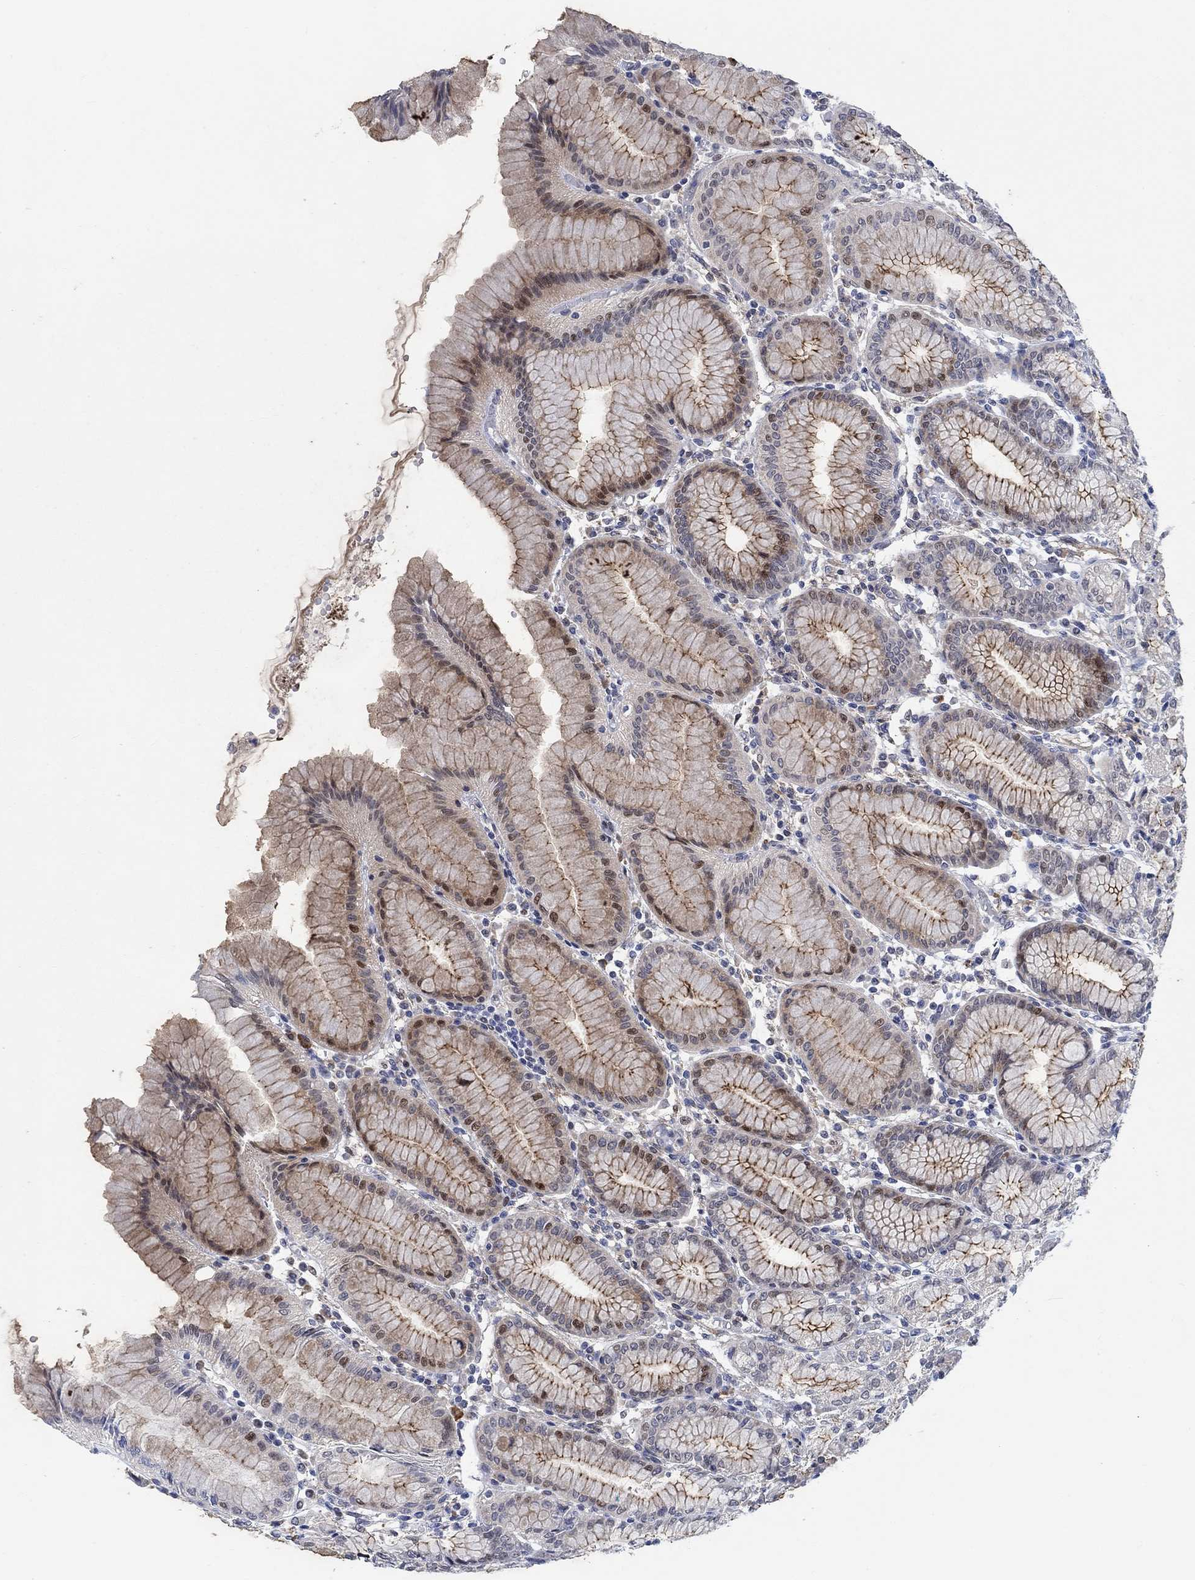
{"staining": {"intensity": "strong", "quantity": "25%-75%", "location": "cytoplasmic/membranous"}, "tissue": "stomach", "cell_type": "Glandular cells", "image_type": "normal", "snomed": [{"axis": "morphology", "description": "Normal tissue, NOS"}, {"axis": "topography", "description": "Skeletal muscle"}, {"axis": "topography", "description": "Stomach"}], "caption": "Glandular cells display high levels of strong cytoplasmic/membranous positivity in about 25%-75% of cells in normal stomach.", "gene": "KCNH8", "patient": {"sex": "female", "age": 57}}